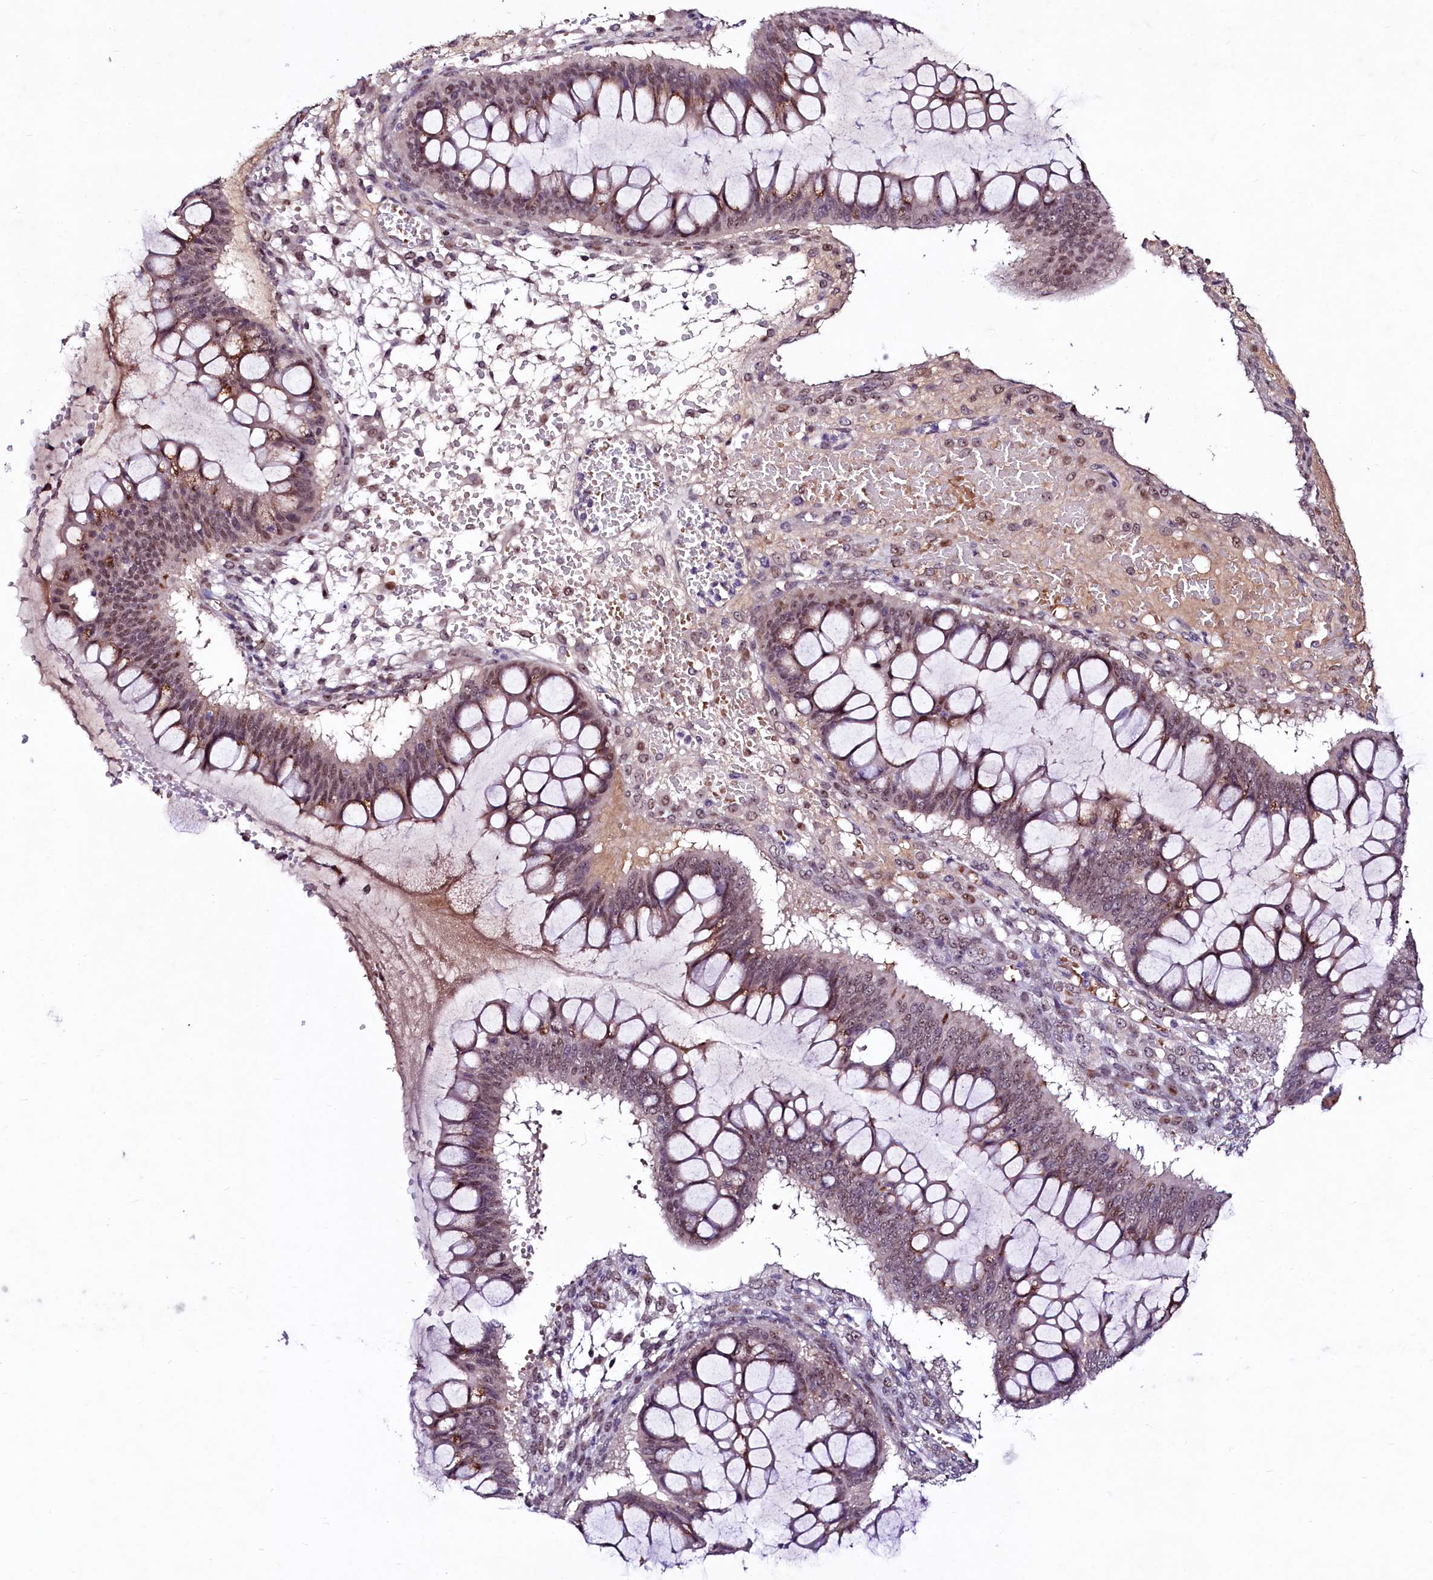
{"staining": {"intensity": "moderate", "quantity": "25%-75%", "location": "cytoplasmic/membranous,nuclear"}, "tissue": "ovarian cancer", "cell_type": "Tumor cells", "image_type": "cancer", "snomed": [{"axis": "morphology", "description": "Cystadenocarcinoma, mucinous, NOS"}, {"axis": "topography", "description": "Ovary"}], "caption": "Ovarian cancer (mucinous cystadenocarcinoma) stained for a protein reveals moderate cytoplasmic/membranous and nuclear positivity in tumor cells. (DAB = brown stain, brightfield microscopy at high magnification).", "gene": "LEUTX", "patient": {"sex": "female", "age": 73}}